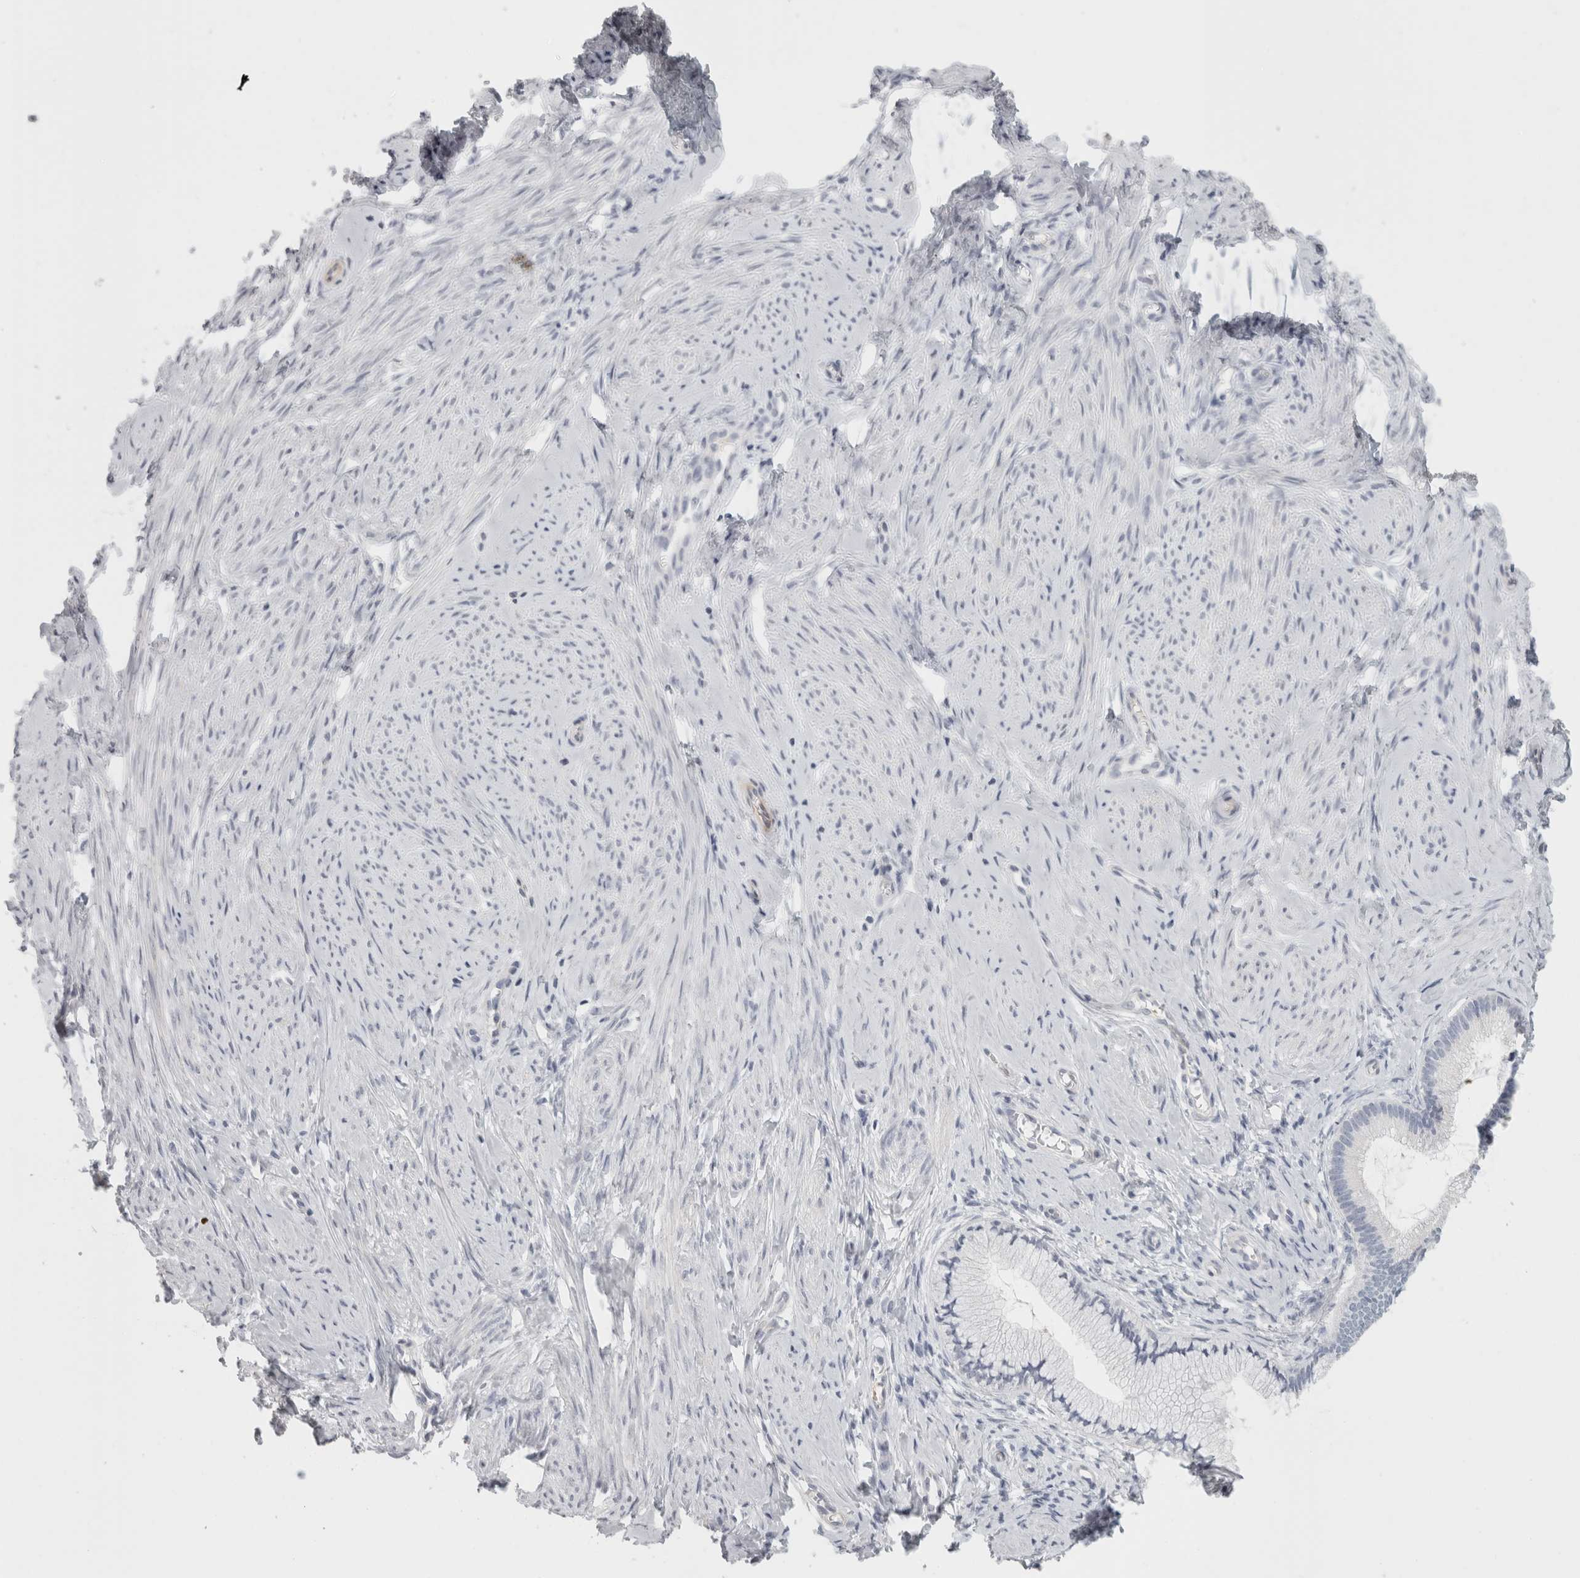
{"staining": {"intensity": "negative", "quantity": "none", "location": "none"}, "tissue": "cervix", "cell_type": "Glandular cells", "image_type": "normal", "snomed": [{"axis": "morphology", "description": "Normal tissue, NOS"}, {"axis": "topography", "description": "Cervix"}], "caption": "Immunohistochemistry micrograph of benign cervix stained for a protein (brown), which reveals no expression in glandular cells.", "gene": "FBLIM1", "patient": {"sex": "female", "age": 36}}